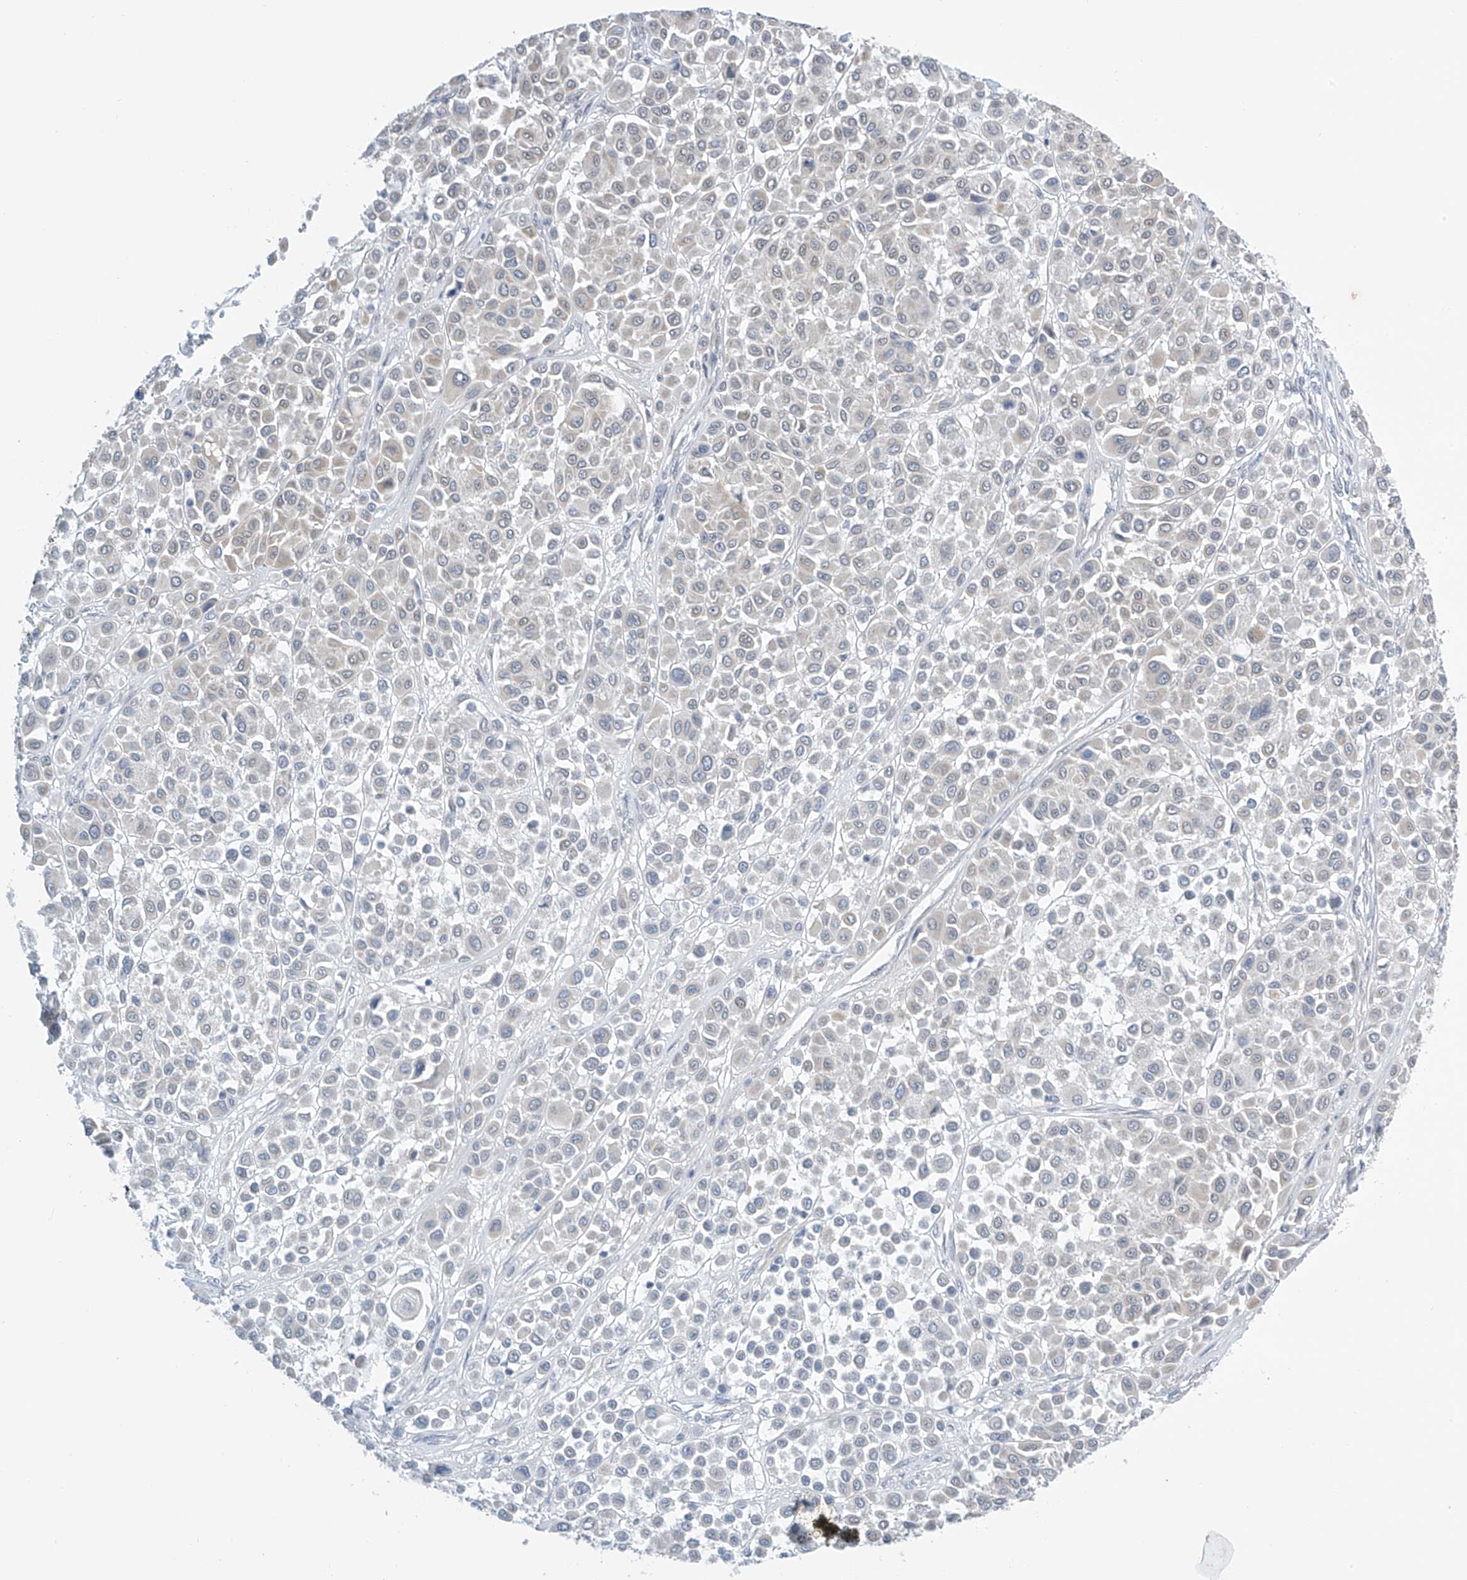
{"staining": {"intensity": "negative", "quantity": "none", "location": "none"}, "tissue": "melanoma", "cell_type": "Tumor cells", "image_type": "cancer", "snomed": [{"axis": "morphology", "description": "Malignant melanoma, Metastatic site"}, {"axis": "topography", "description": "Soft tissue"}], "caption": "Immunohistochemistry histopathology image of neoplastic tissue: melanoma stained with DAB demonstrates no significant protein staining in tumor cells.", "gene": "APLF", "patient": {"sex": "male", "age": 41}}